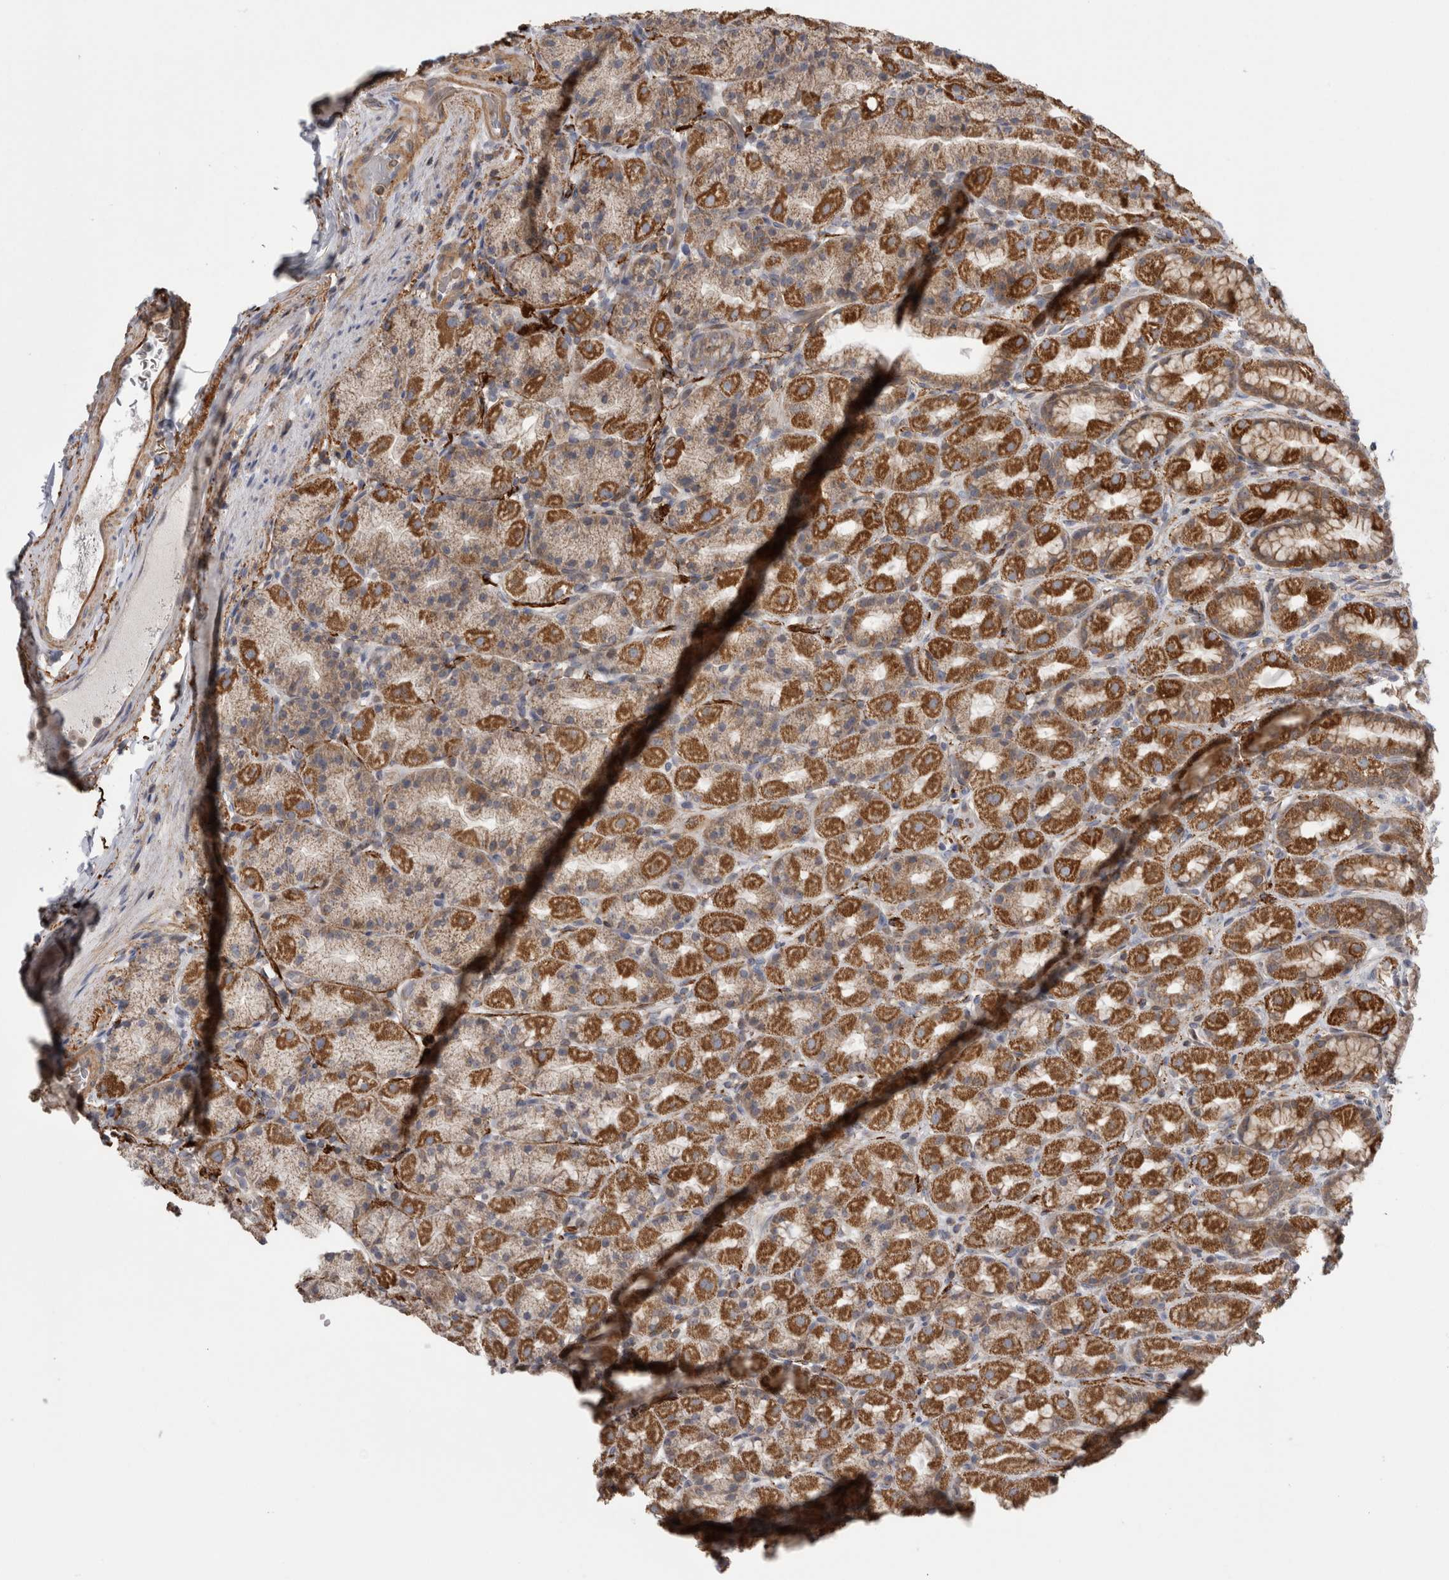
{"staining": {"intensity": "strong", "quantity": "25%-75%", "location": "cytoplasmic/membranous"}, "tissue": "stomach", "cell_type": "Glandular cells", "image_type": "normal", "snomed": [{"axis": "morphology", "description": "Normal tissue, NOS"}, {"axis": "topography", "description": "Stomach, upper"}], "caption": "DAB (3,3'-diaminobenzidine) immunohistochemical staining of unremarkable human stomach reveals strong cytoplasmic/membranous protein positivity in about 25%-75% of glandular cells. Nuclei are stained in blue.", "gene": "DARS2", "patient": {"sex": "male", "age": 68}}